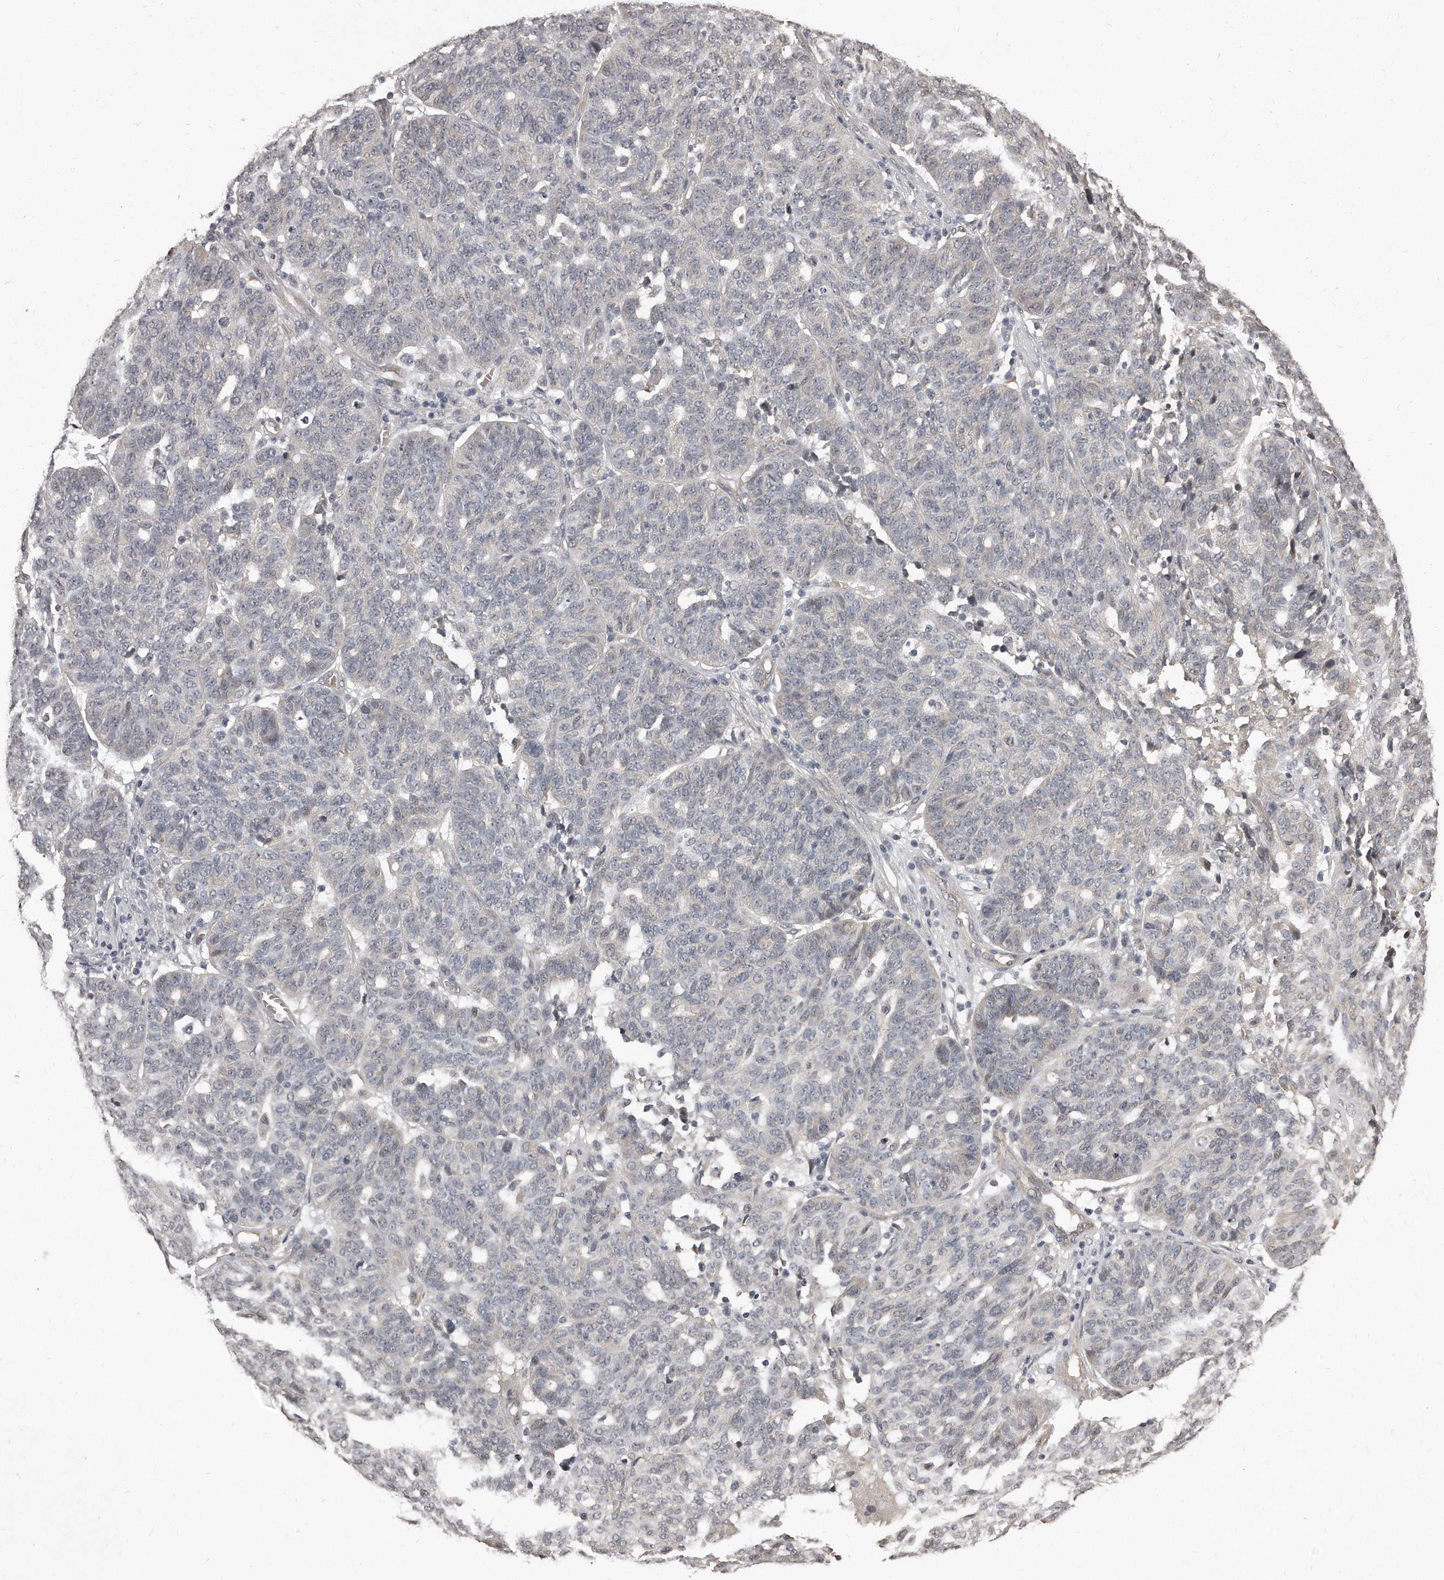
{"staining": {"intensity": "negative", "quantity": "none", "location": "none"}, "tissue": "ovarian cancer", "cell_type": "Tumor cells", "image_type": "cancer", "snomed": [{"axis": "morphology", "description": "Cystadenocarcinoma, serous, NOS"}, {"axis": "topography", "description": "Ovary"}], "caption": "IHC micrograph of human ovarian cancer stained for a protein (brown), which displays no positivity in tumor cells. The staining is performed using DAB brown chromogen with nuclei counter-stained in using hematoxylin.", "gene": "GRB10", "patient": {"sex": "female", "age": 59}}